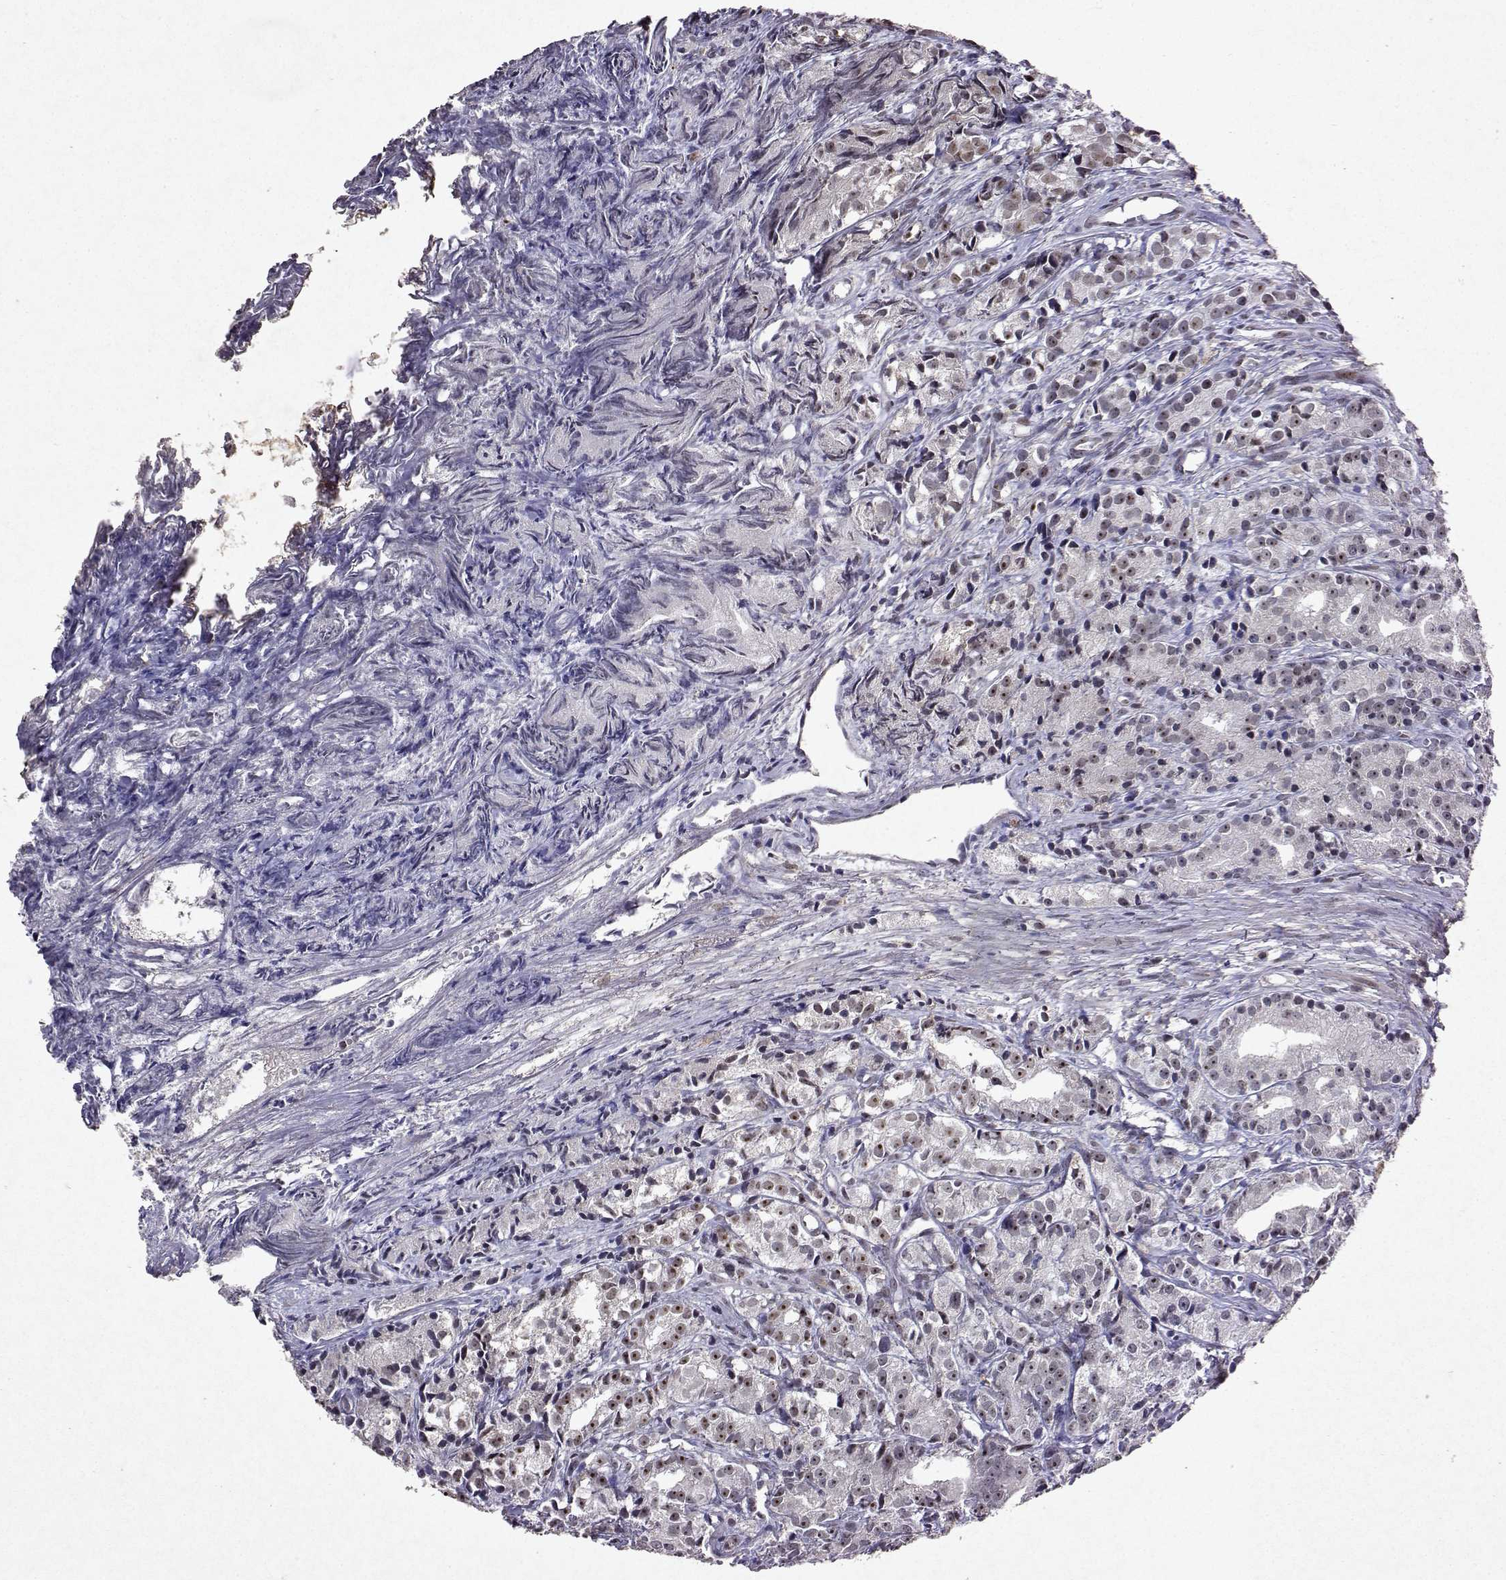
{"staining": {"intensity": "moderate", "quantity": "<25%", "location": "nuclear"}, "tissue": "prostate cancer", "cell_type": "Tumor cells", "image_type": "cancer", "snomed": [{"axis": "morphology", "description": "Adenocarcinoma, Medium grade"}, {"axis": "topography", "description": "Prostate"}], "caption": "Tumor cells display moderate nuclear staining in about <25% of cells in prostate cancer. (IHC, brightfield microscopy, high magnification).", "gene": "DDX56", "patient": {"sex": "male", "age": 74}}